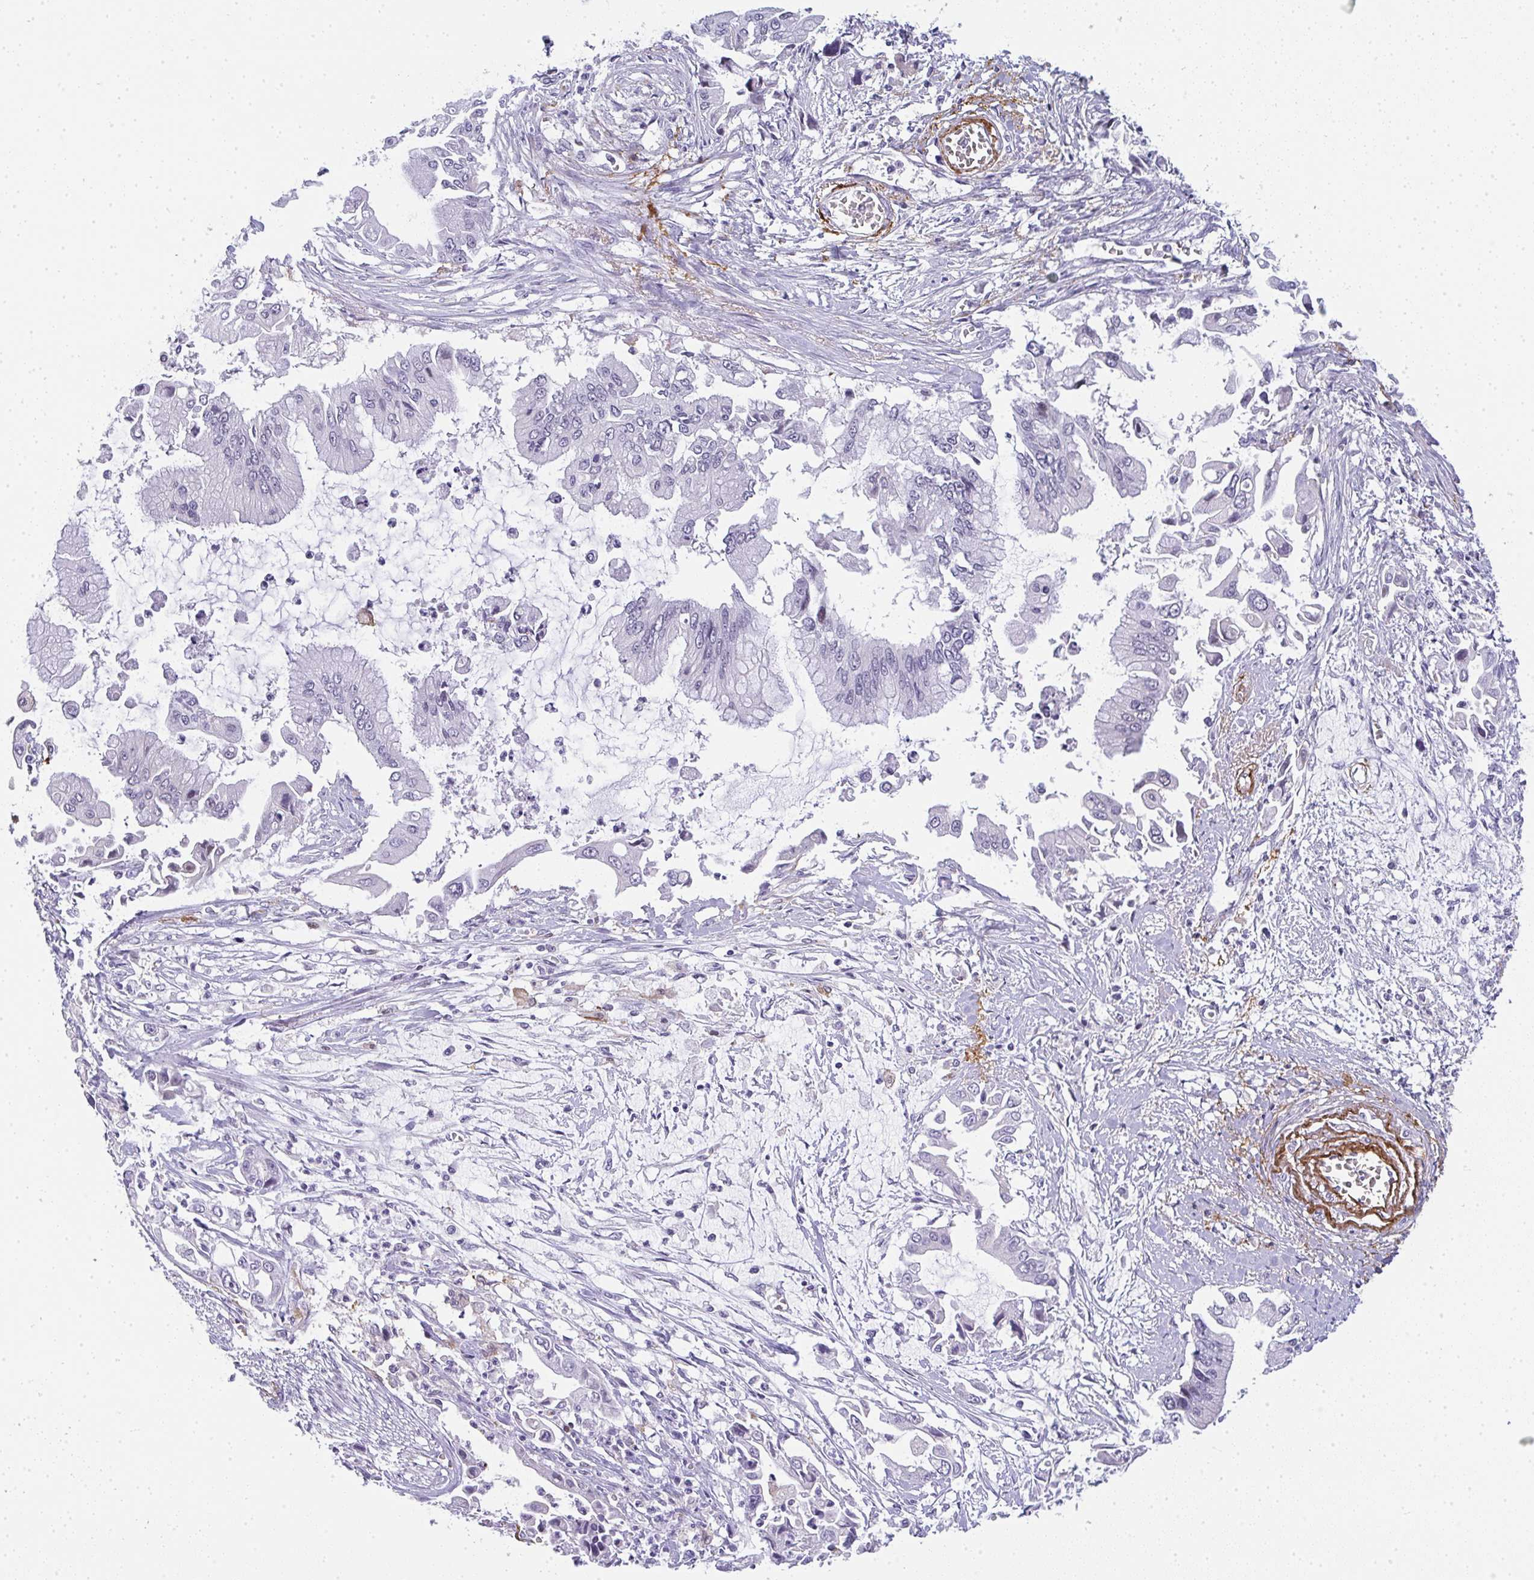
{"staining": {"intensity": "negative", "quantity": "none", "location": "none"}, "tissue": "pancreatic cancer", "cell_type": "Tumor cells", "image_type": "cancer", "snomed": [{"axis": "morphology", "description": "Adenocarcinoma, NOS"}, {"axis": "topography", "description": "Pancreas"}], "caption": "Immunohistochemistry (IHC) of adenocarcinoma (pancreatic) shows no expression in tumor cells.", "gene": "TNMD", "patient": {"sex": "male", "age": 84}}